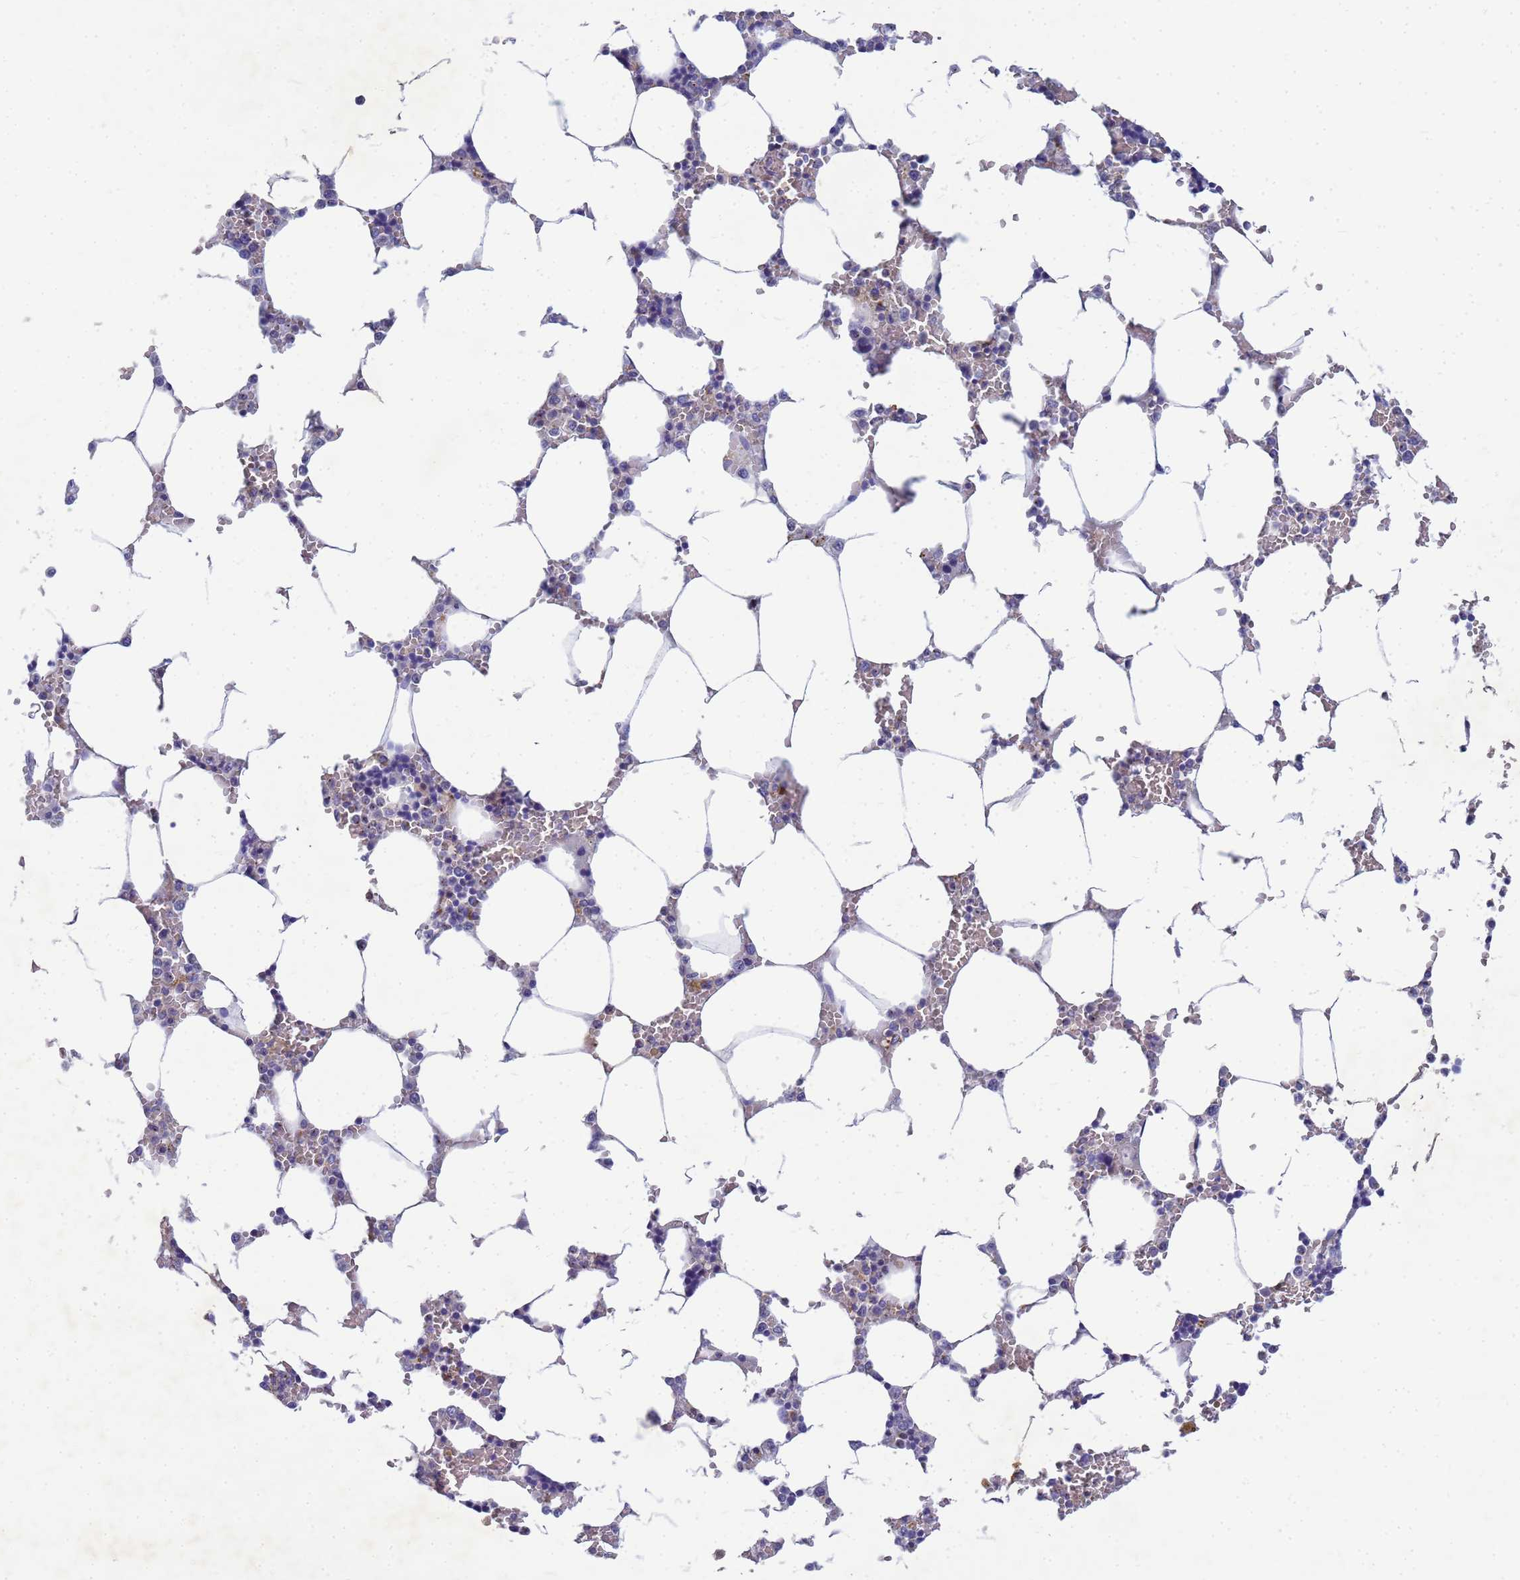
{"staining": {"intensity": "negative", "quantity": "none", "location": "none"}, "tissue": "bone marrow", "cell_type": "Hematopoietic cells", "image_type": "normal", "snomed": [{"axis": "morphology", "description": "Normal tissue, NOS"}, {"axis": "topography", "description": "Bone marrow"}], "caption": "High magnification brightfield microscopy of normal bone marrow stained with DAB (3,3'-diaminobenzidine) (brown) and counterstained with hematoxylin (blue): hematopoietic cells show no significant expression. (DAB (3,3'-diaminobenzidine) immunohistochemistry (IHC) visualized using brightfield microscopy, high magnification).", "gene": "B3GNT8", "patient": {"sex": "male", "age": 64}}